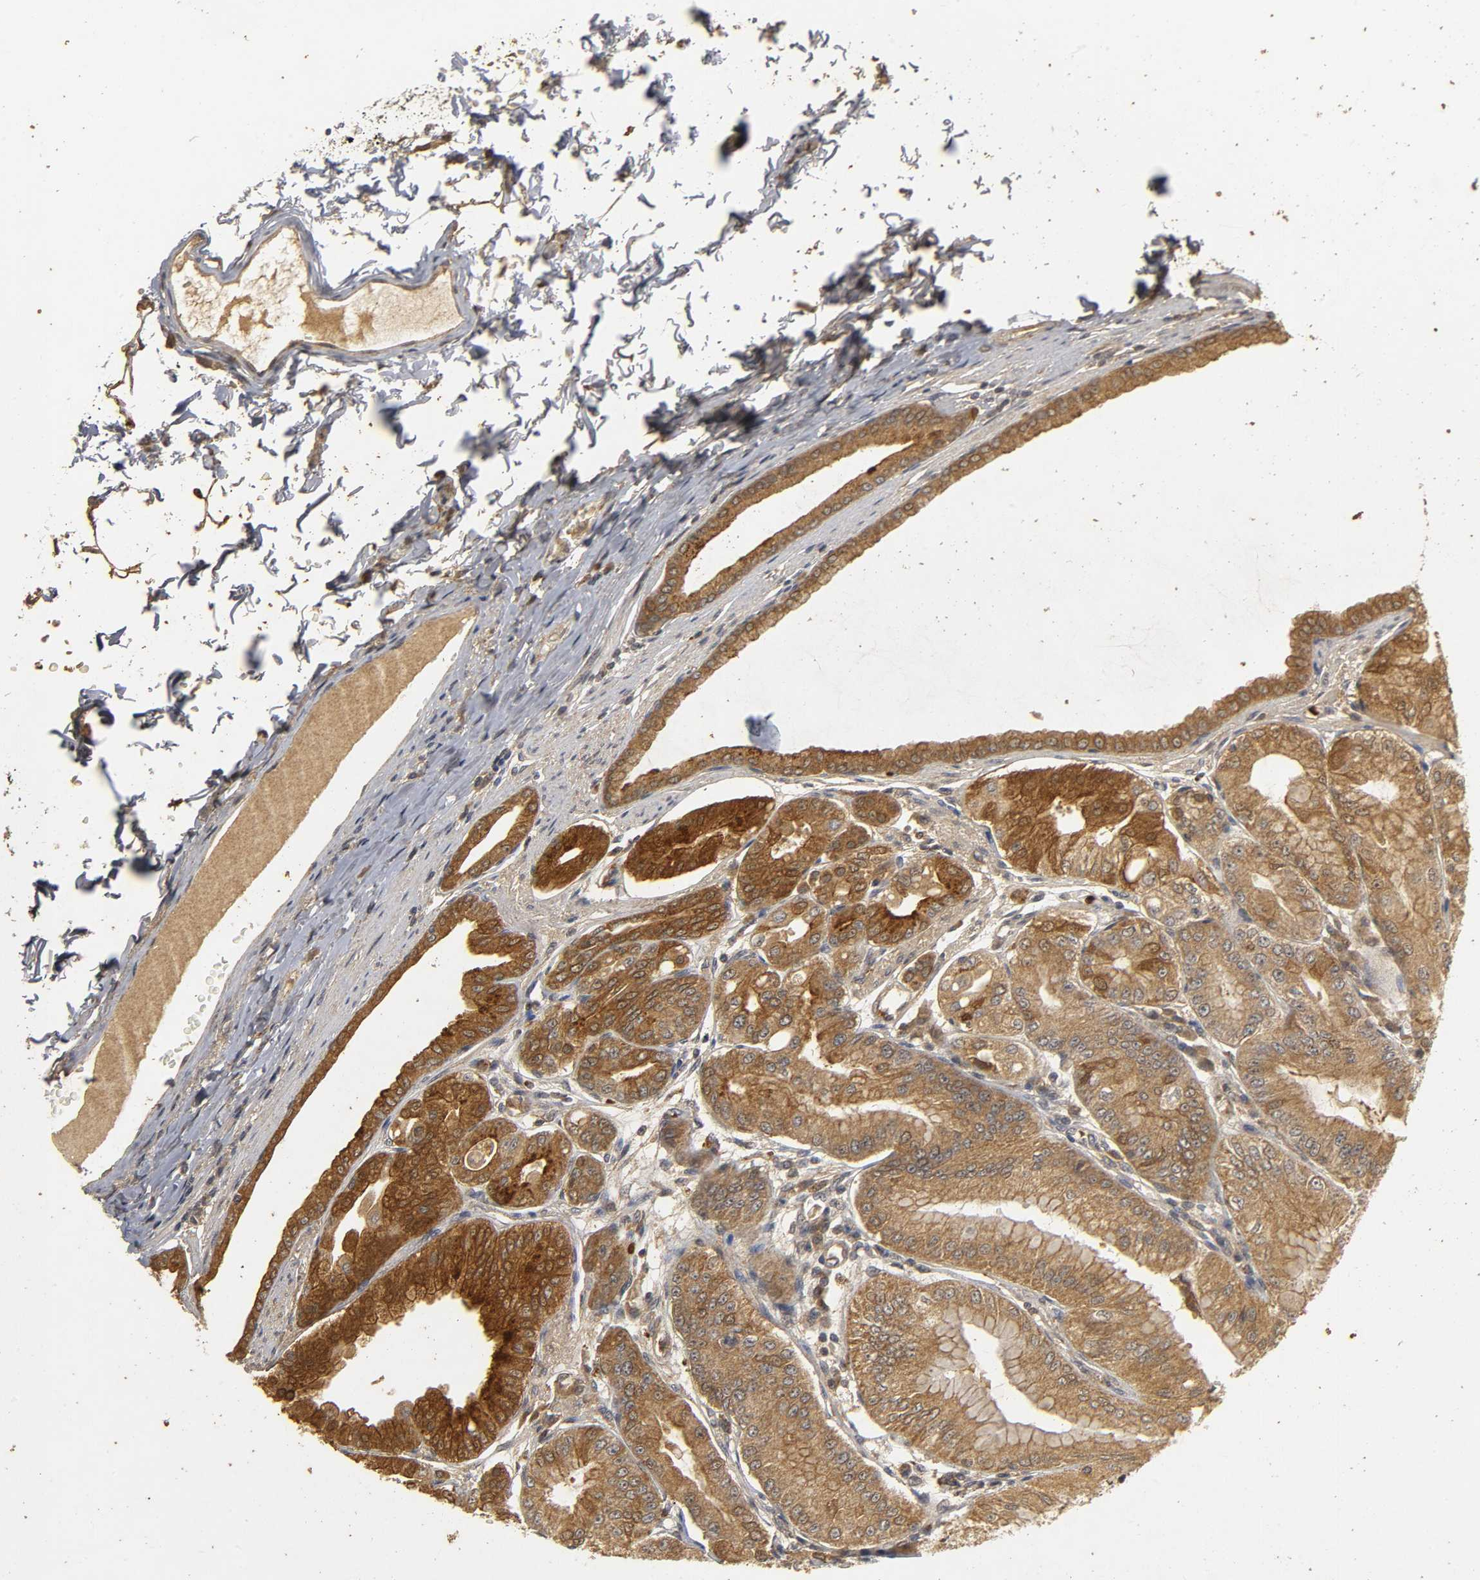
{"staining": {"intensity": "moderate", "quantity": ">75%", "location": "cytoplasmic/membranous"}, "tissue": "stomach", "cell_type": "Glandular cells", "image_type": "normal", "snomed": [{"axis": "morphology", "description": "Normal tissue, NOS"}, {"axis": "topography", "description": "Stomach, lower"}], "caption": "This histopathology image reveals IHC staining of normal human stomach, with medium moderate cytoplasmic/membranous expression in about >75% of glandular cells.", "gene": "TRAF6", "patient": {"sex": "male", "age": 71}}